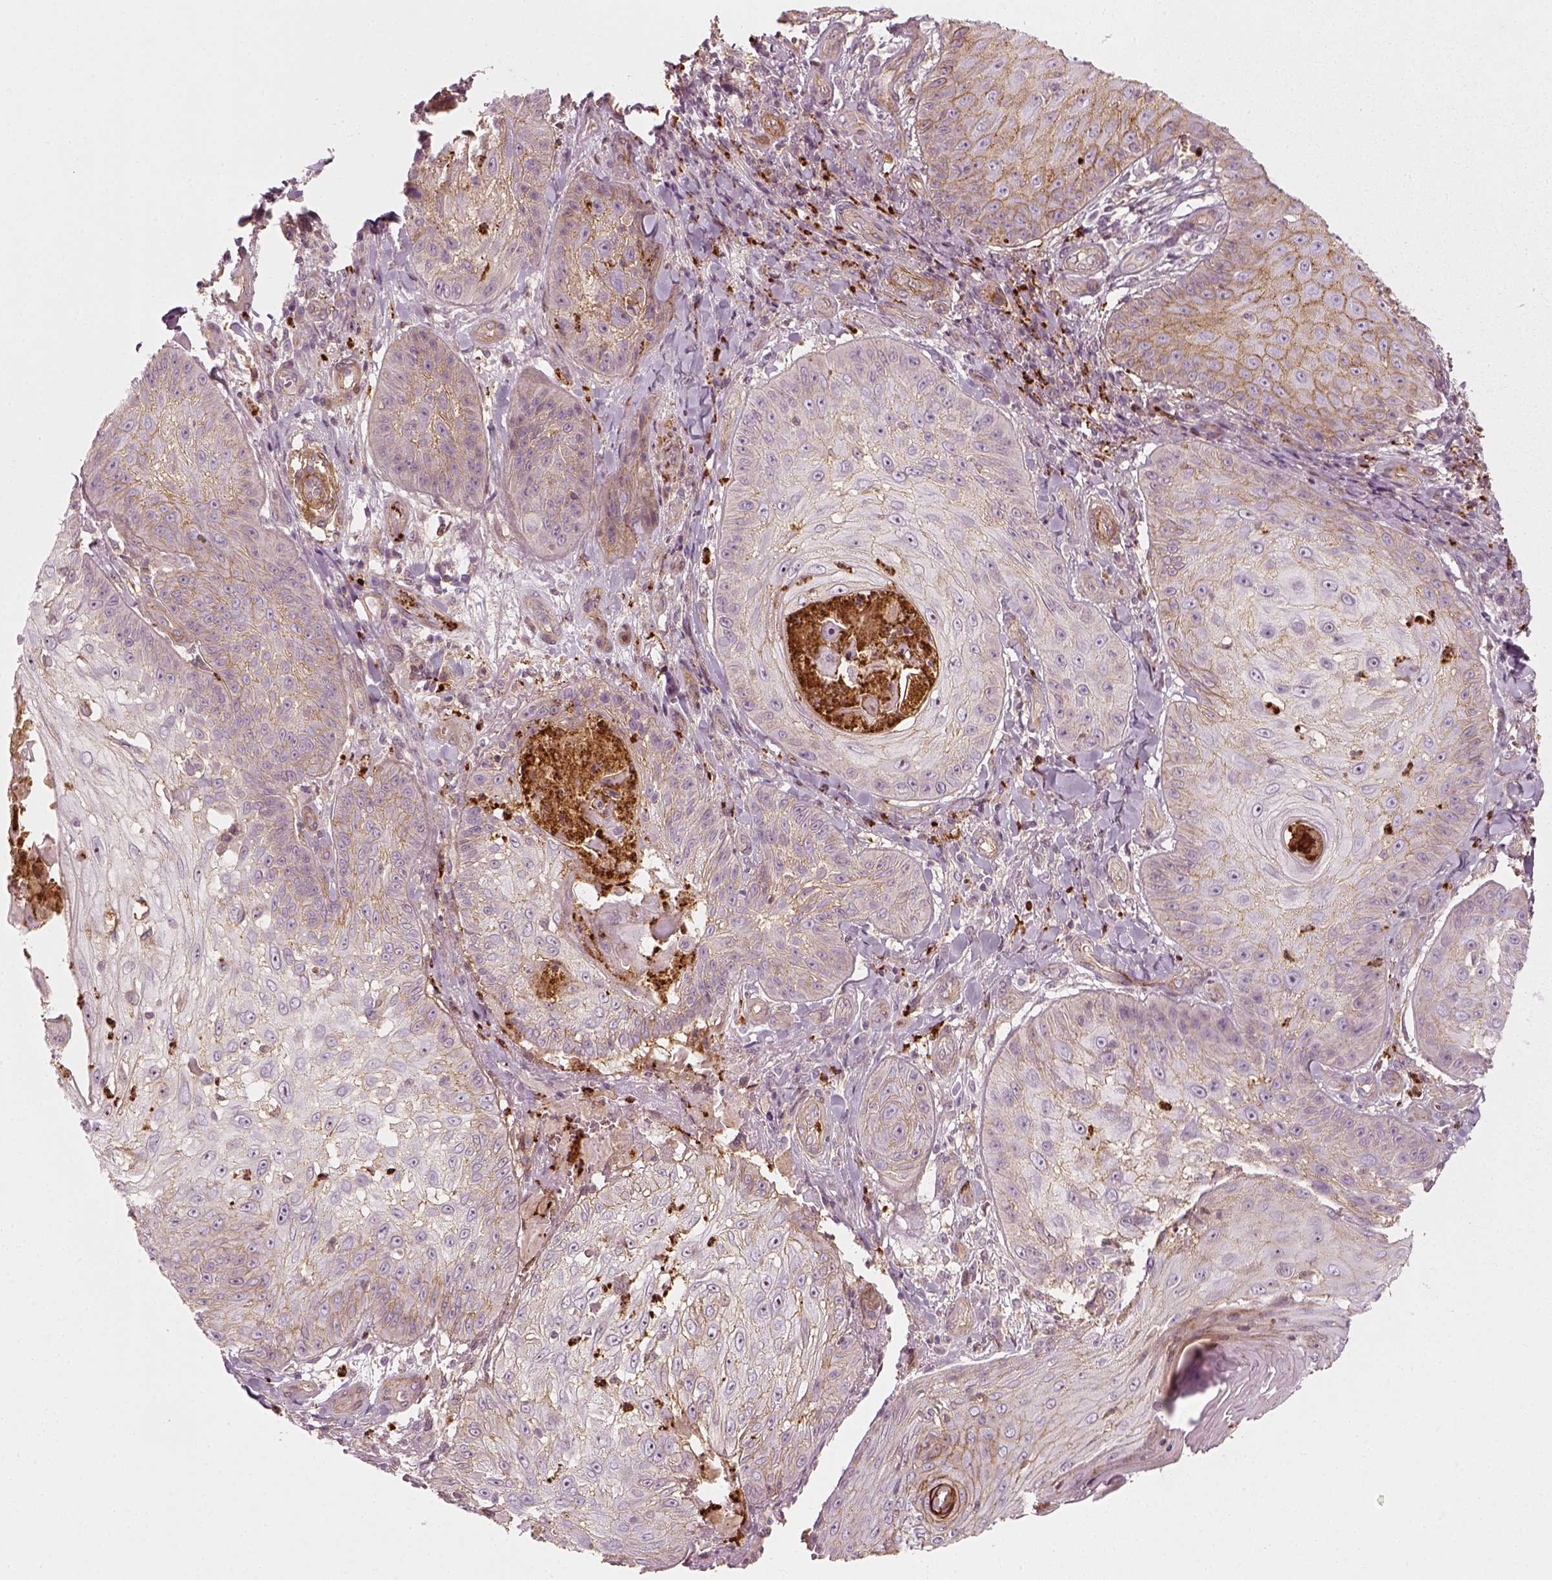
{"staining": {"intensity": "weak", "quantity": ">75%", "location": "cytoplasmic/membranous"}, "tissue": "skin cancer", "cell_type": "Tumor cells", "image_type": "cancer", "snomed": [{"axis": "morphology", "description": "Squamous cell carcinoma, NOS"}, {"axis": "topography", "description": "Skin"}], "caption": "High-power microscopy captured an immunohistochemistry (IHC) micrograph of skin squamous cell carcinoma, revealing weak cytoplasmic/membranous positivity in about >75% of tumor cells.", "gene": "NPTN", "patient": {"sex": "male", "age": 70}}